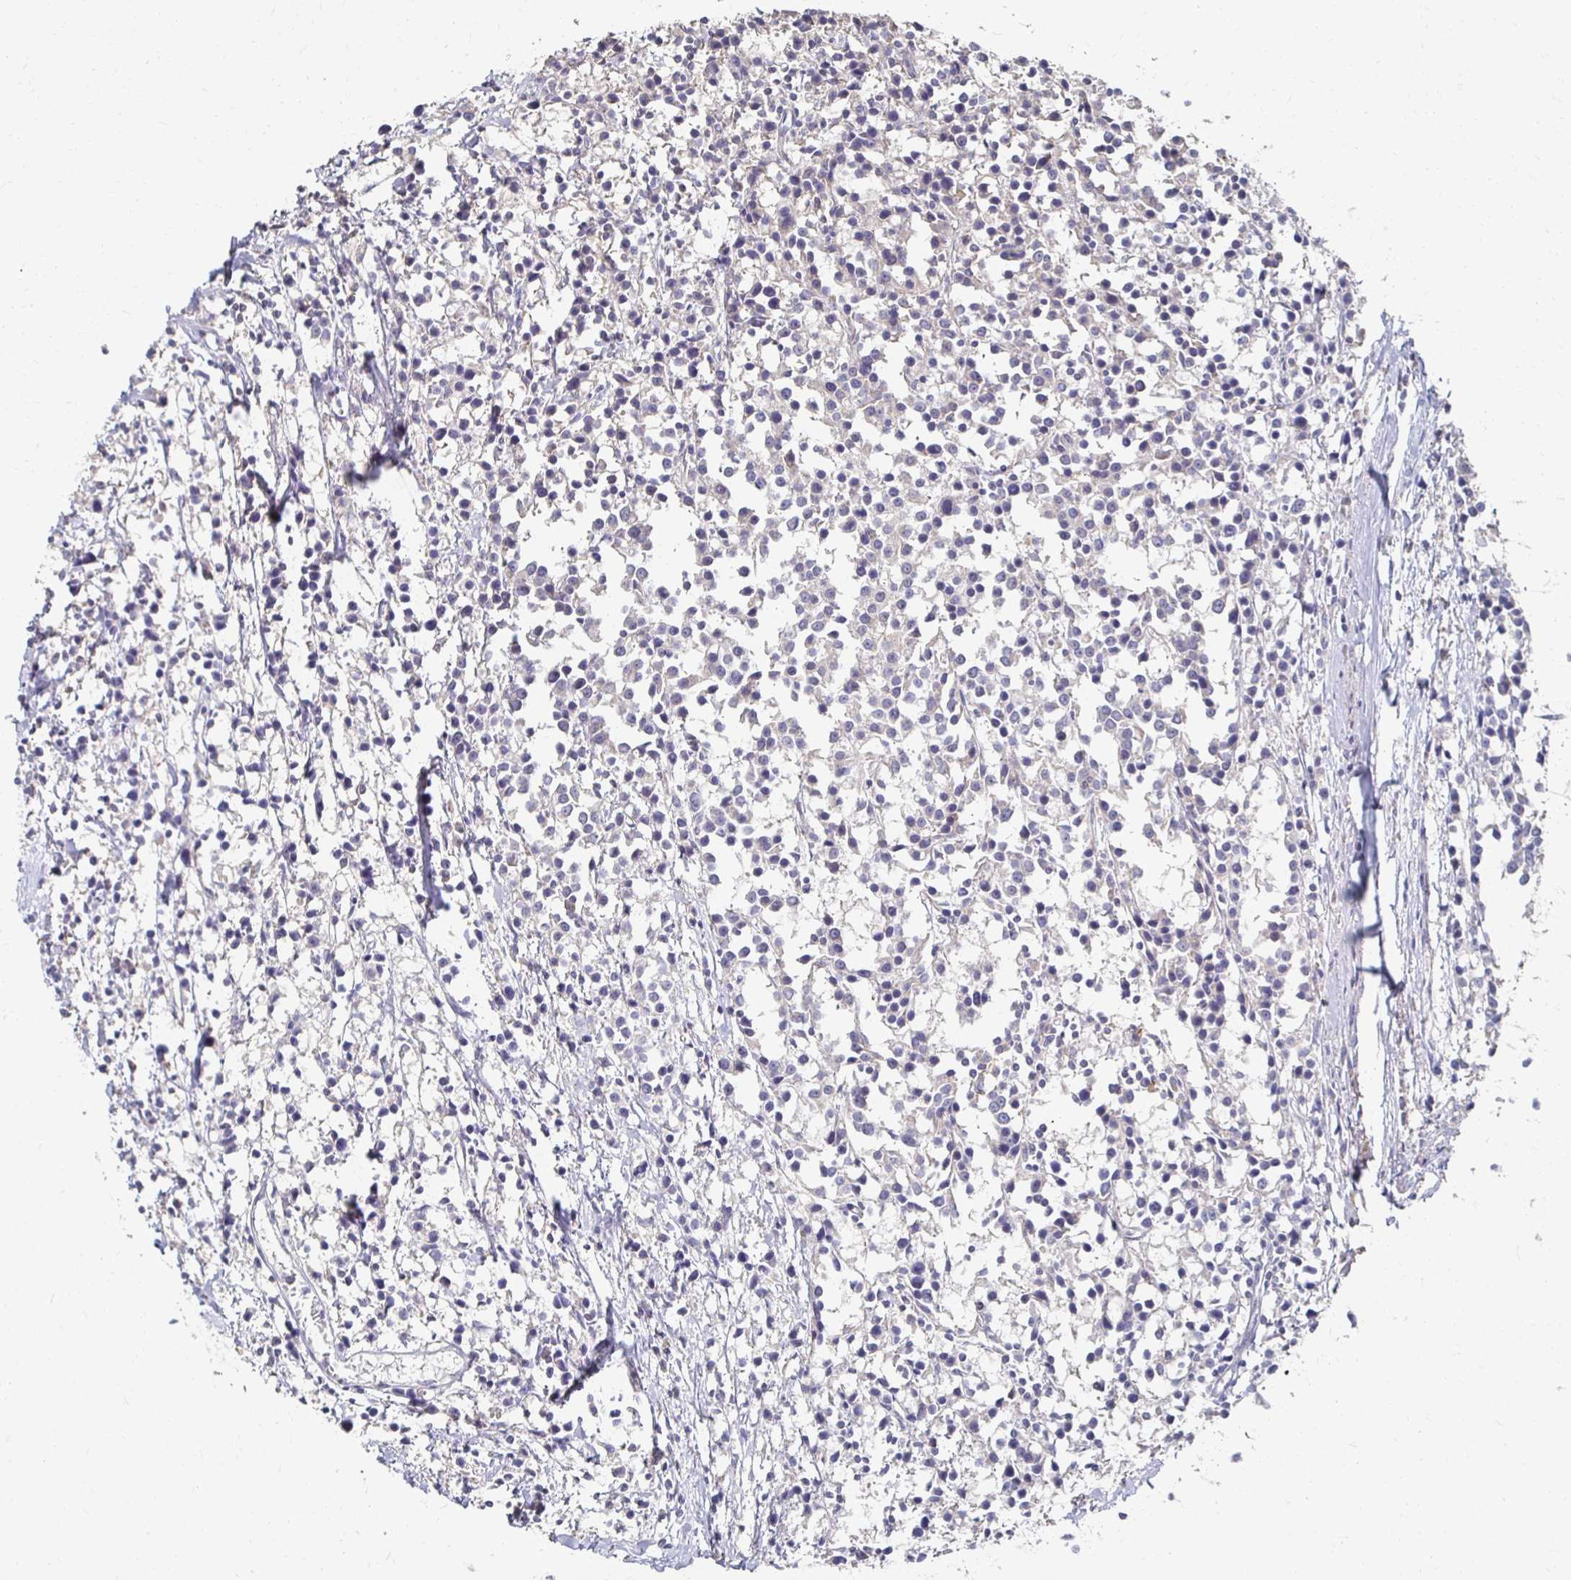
{"staining": {"intensity": "negative", "quantity": "none", "location": "none"}, "tissue": "breast cancer", "cell_type": "Tumor cells", "image_type": "cancer", "snomed": [{"axis": "morphology", "description": "Duct carcinoma"}, {"axis": "topography", "description": "Breast"}], "caption": "Immunohistochemical staining of breast cancer (invasive ductal carcinoma) reveals no significant expression in tumor cells.", "gene": "ZNF727", "patient": {"sex": "female", "age": 80}}